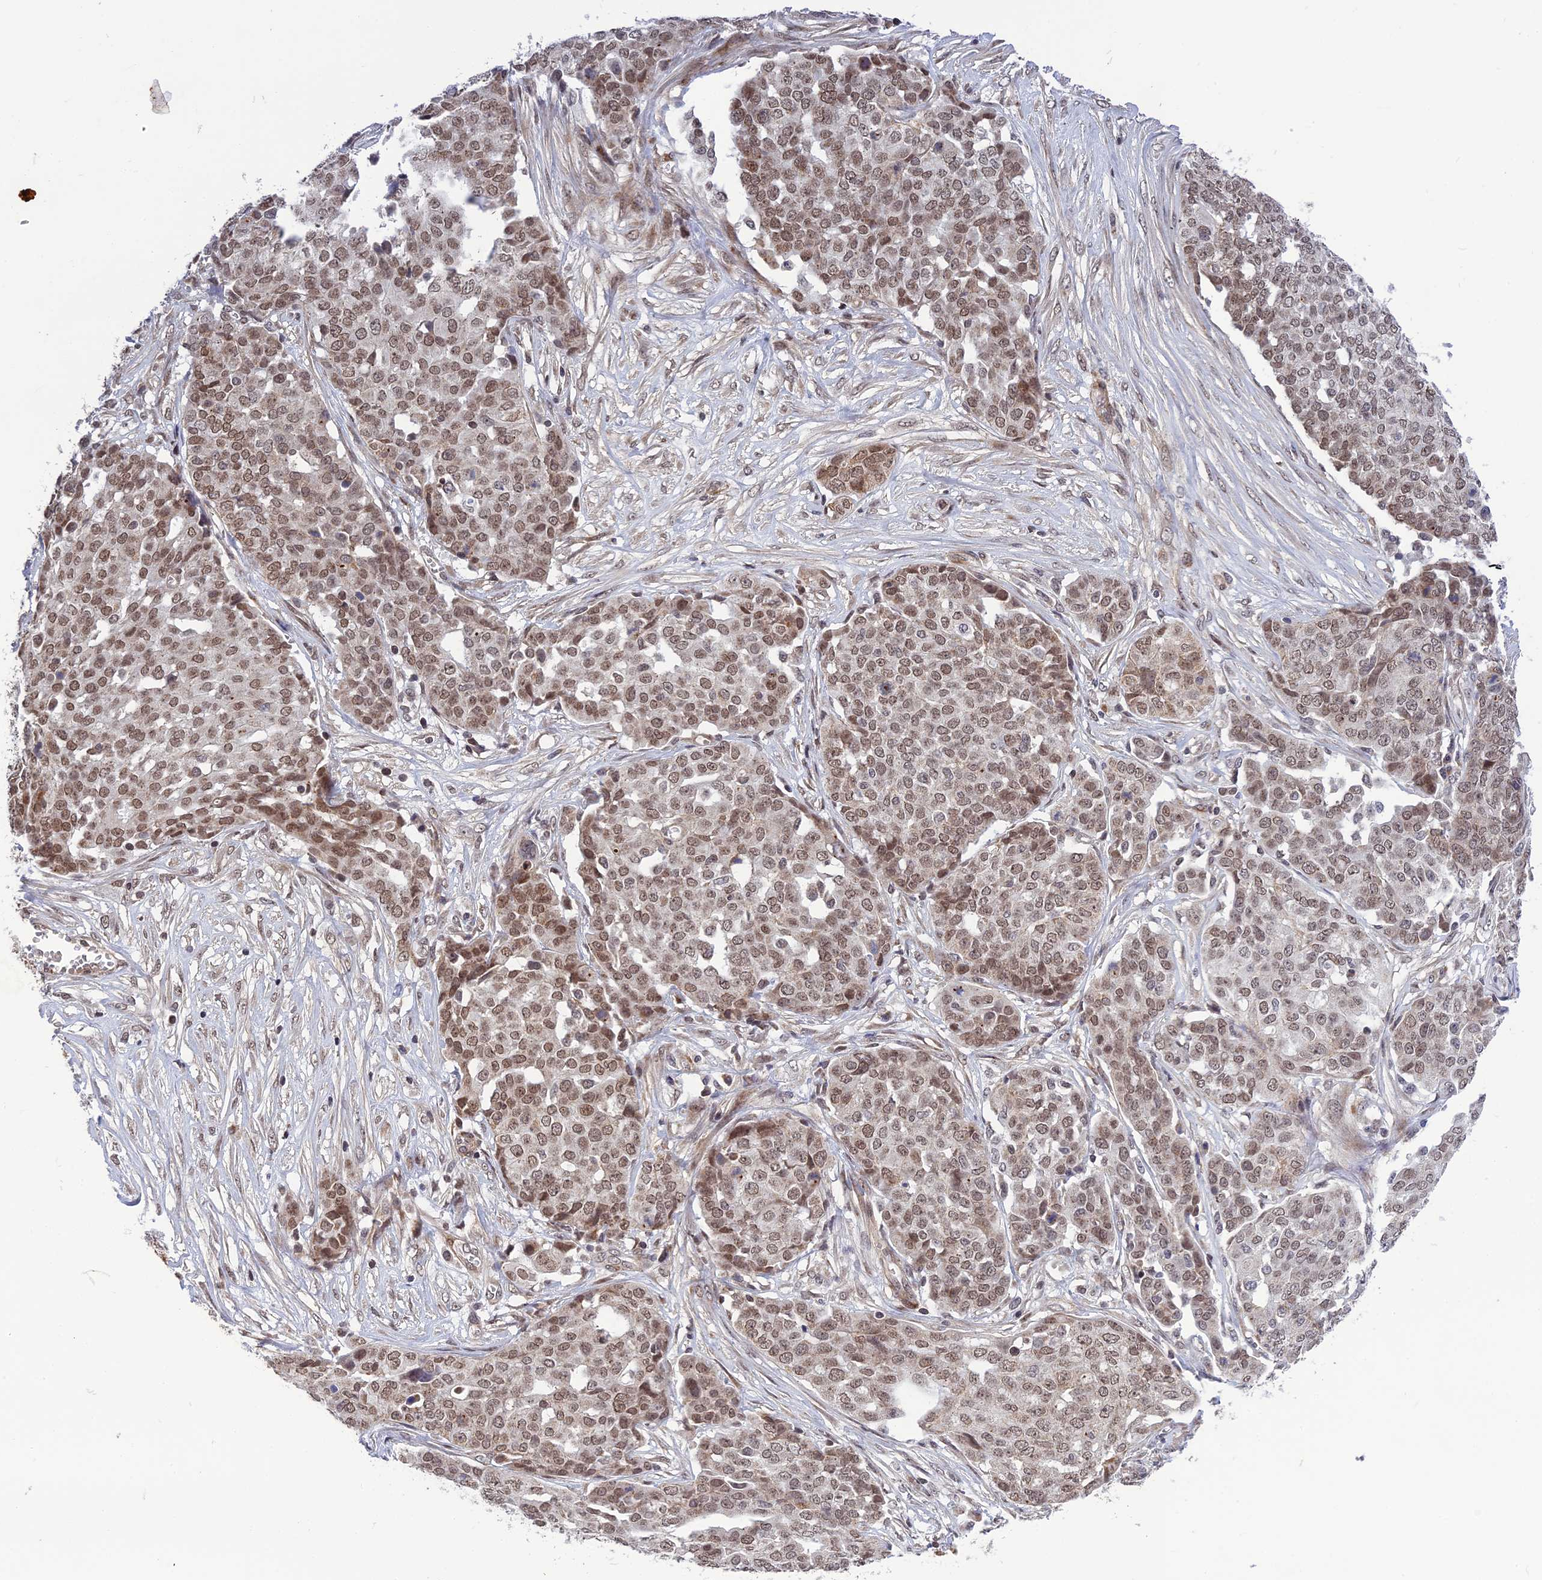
{"staining": {"intensity": "moderate", "quantity": ">75%", "location": "nuclear"}, "tissue": "ovarian cancer", "cell_type": "Tumor cells", "image_type": "cancer", "snomed": [{"axis": "morphology", "description": "Cystadenocarcinoma, serous, NOS"}, {"axis": "topography", "description": "Soft tissue"}, {"axis": "topography", "description": "Ovary"}], "caption": "IHC staining of ovarian cancer, which demonstrates medium levels of moderate nuclear expression in approximately >75% of tumor cells indicating moderate nuclear protein positivity. The staining was performed using DAB (brown) for protein detection and nuclei were counterstained in hematoxylin (blue).", "gene": "REXO1", "patient": {"sex": "female", "age": 57}}